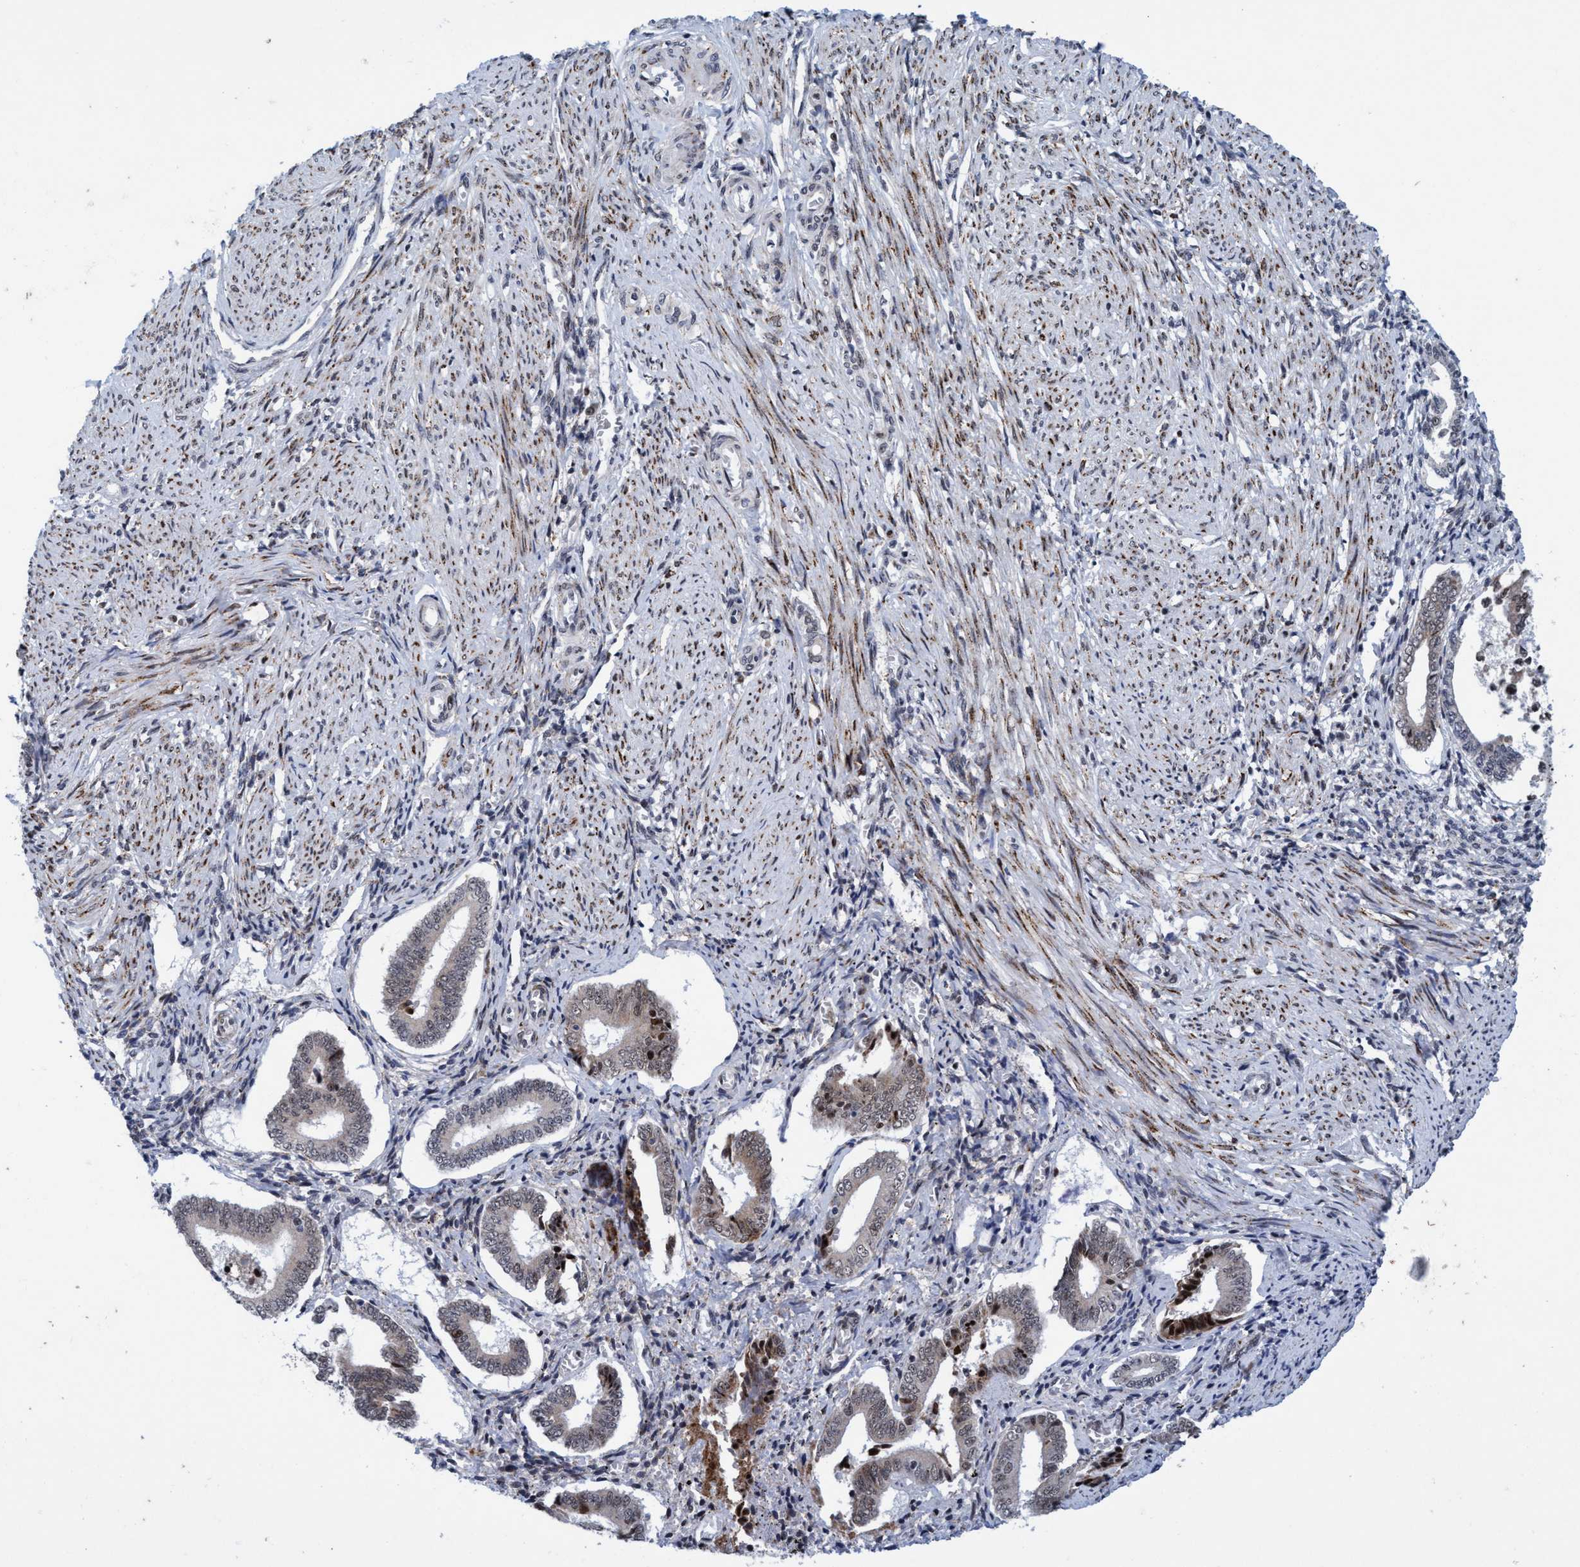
{"staining": {"intensity": "weak", "quantity": ">75%", "location": "nuclear"}, "tissue": "endometrium", "cell_type": "Cells in endometrial stroma", "image_type": "normal", "snomed": [{"axis": "morphology", "description": "Normal tissue, NOS"}, {"axis": "topography", "description": "Endometrium"}], "caption": "A micrograph of endometrium stained for a protein displays weak nuclear brown staining in cells in endometrial stroma. The staining was performed using DAB (3,3'-diaminobenzidine), with brown indicating positive protein expression. Nuclei are stained blue with hematoxylin.", "gene": "GLT6D1", "patient": {"sex": "female", "age": 42}}